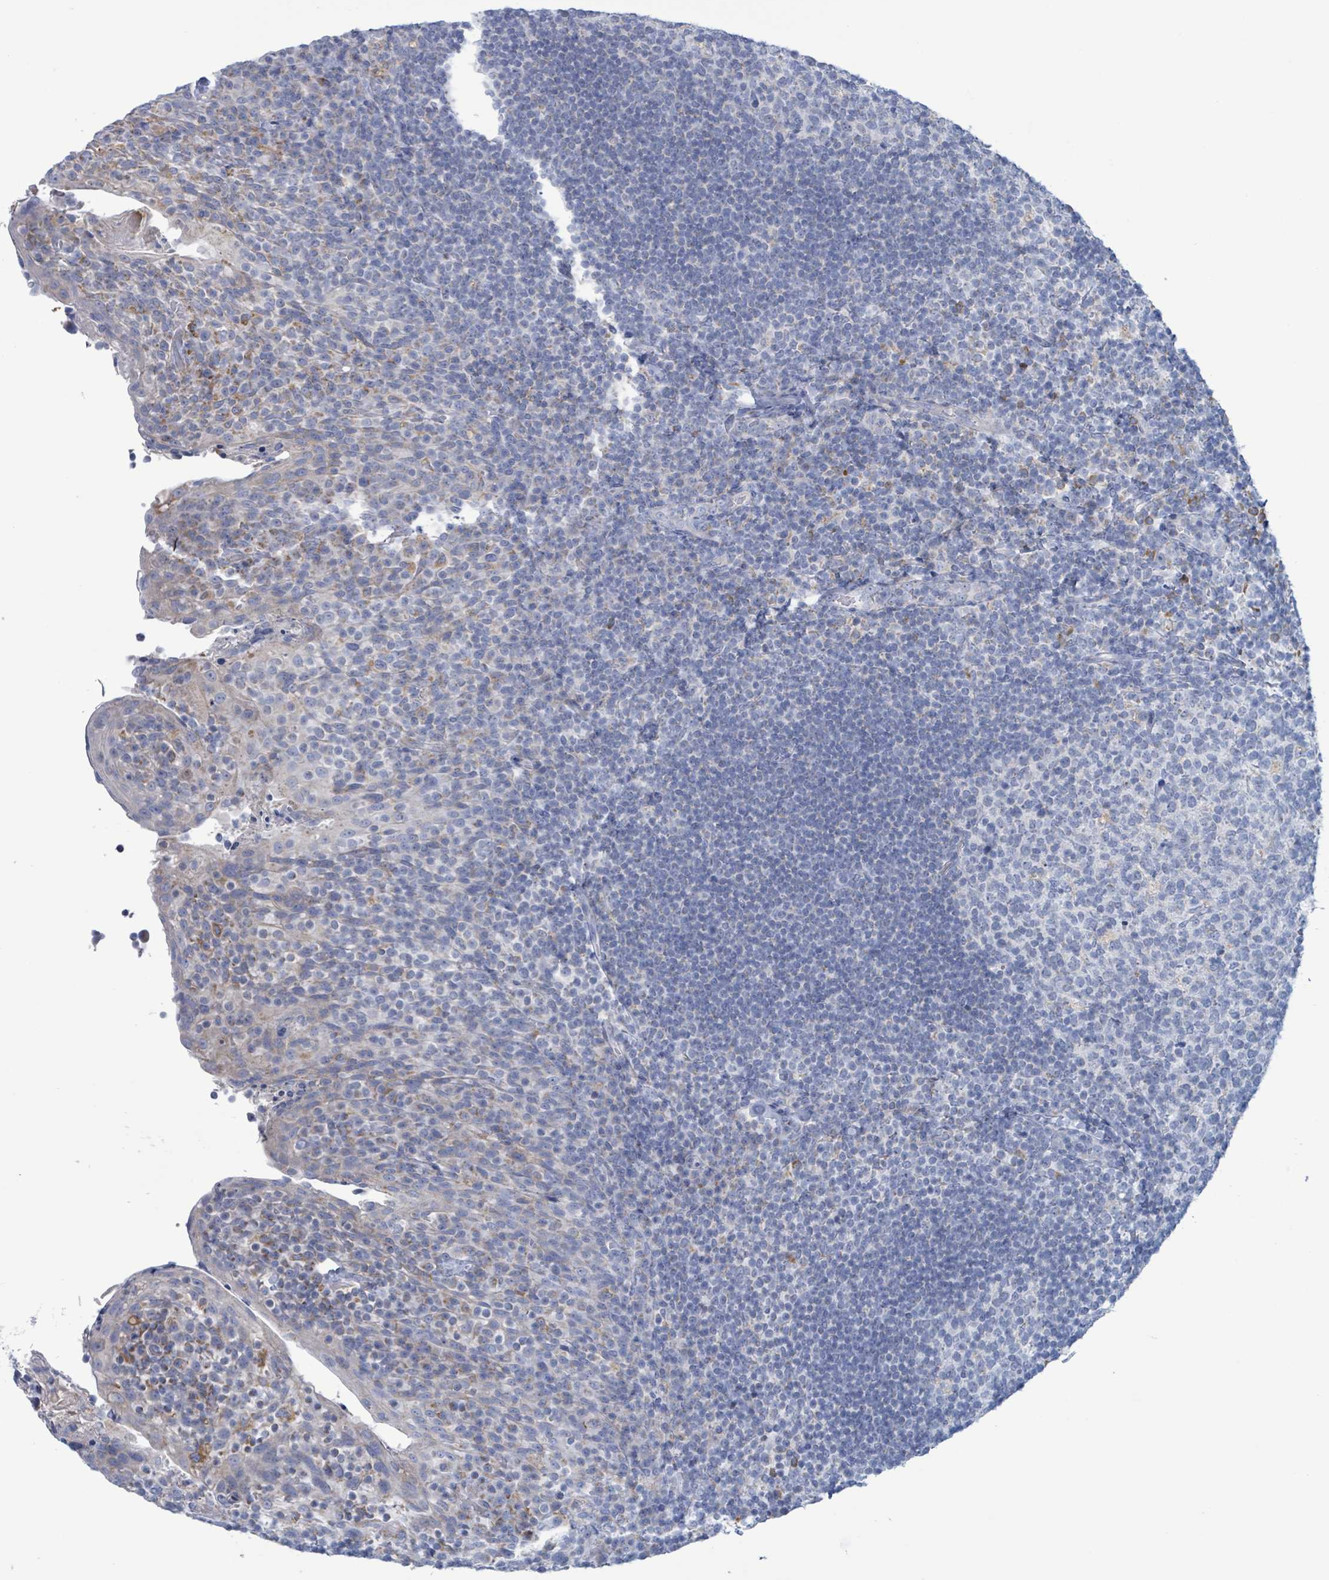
{"staining": {"intensity": "negative", "quantity": "none", "location": "none"}, "tissue": "tonsil", "cell_type": "Germinal center cells", "image_type": "normal", "snomed": [{"axis": "morphology", "description": "Normal tissue, NOS"}, {"axis": "topography", "description": "Tonsil"}], "caption": "DAB (3,3'-diaminobenzidine) immunohistochemical staining of normal human tonsil displays no significant expression in germinal center cells.", "gene": "AKR1C4", "patient": {"sex": "female", "age": 10}}